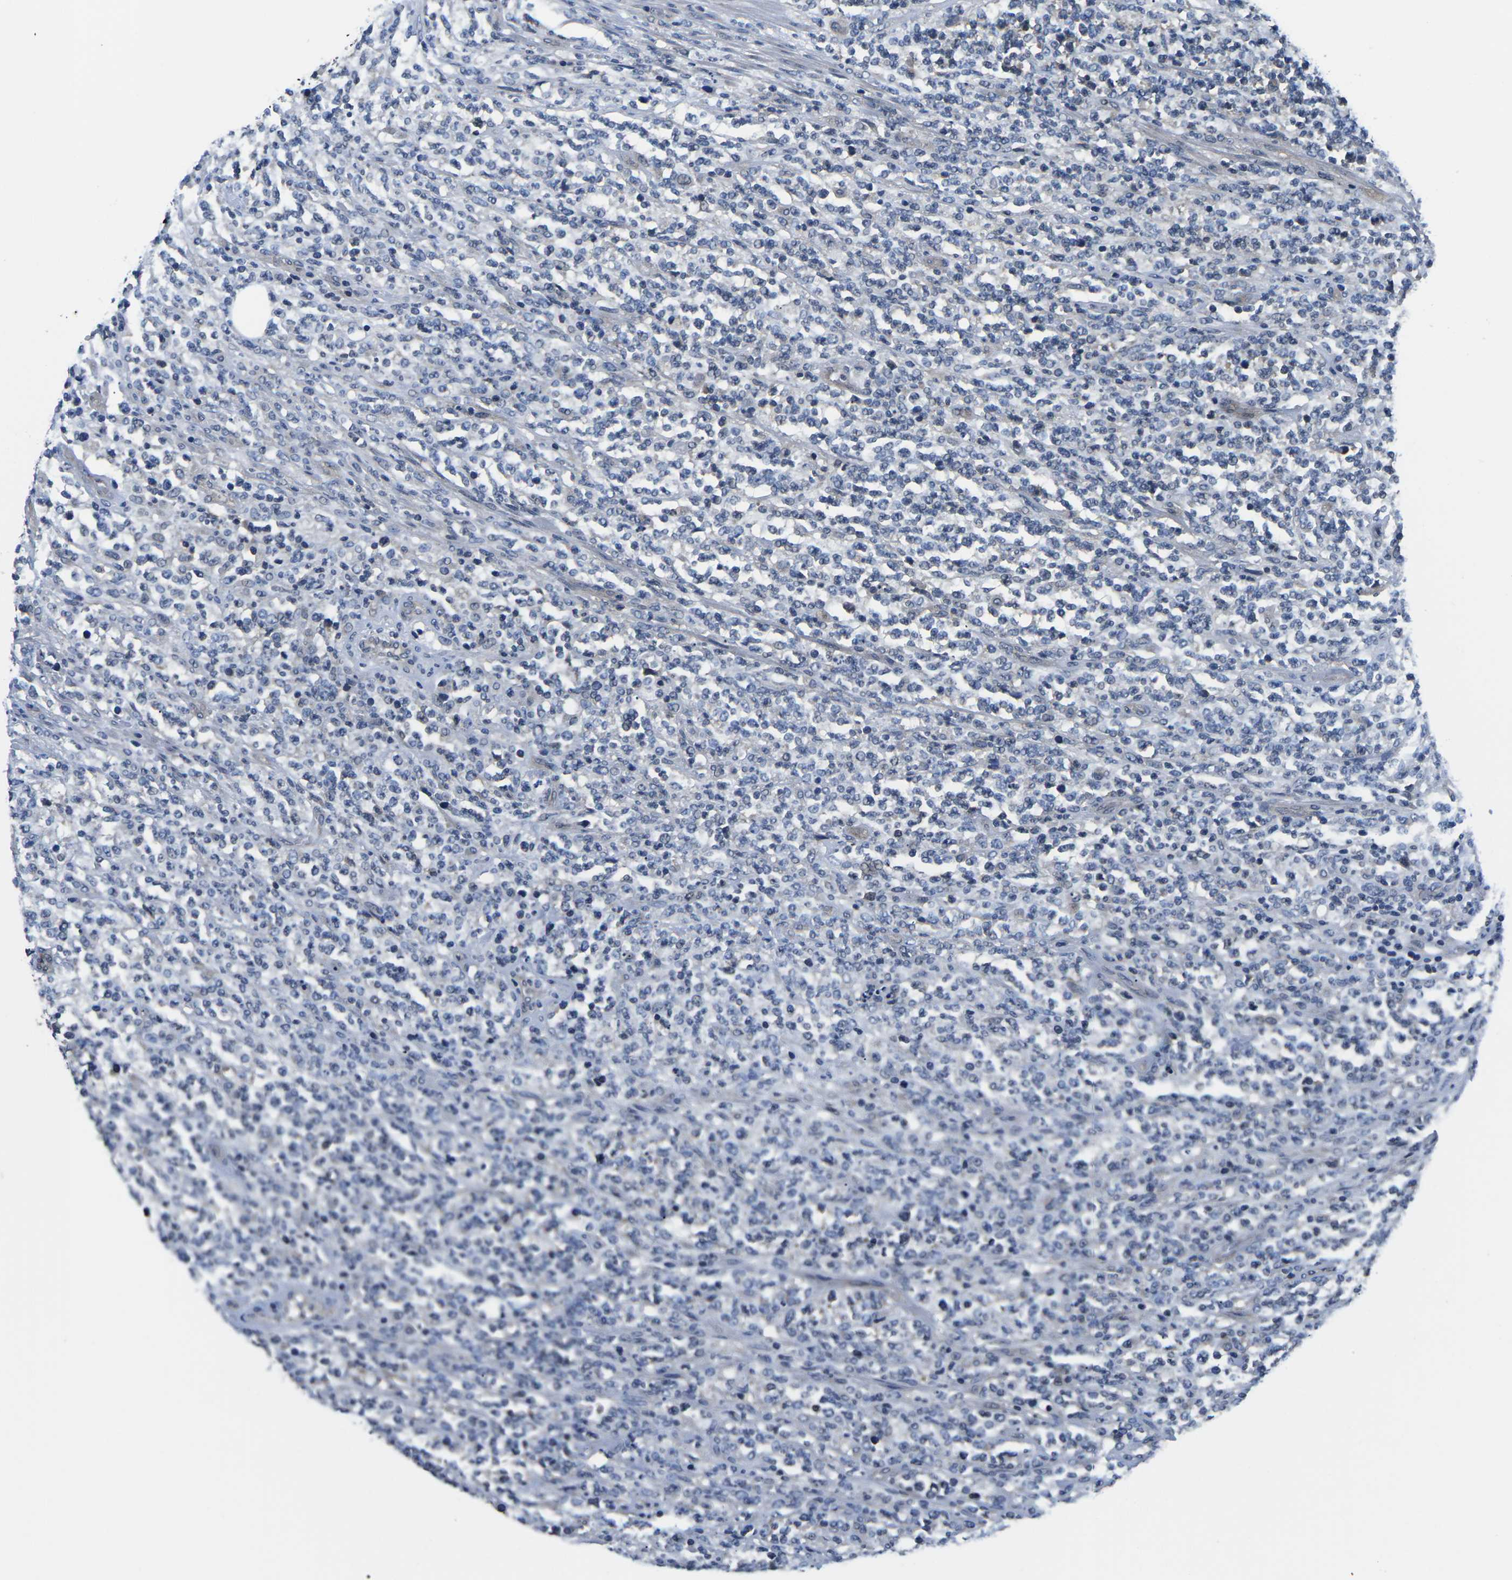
{"staining": {"intensity": "negative", "quantity": "none", "location": "none"}, "tissue": "lymphoma", "cell_type": "Tumor cells", "image_type": "cancer", "snomed": [{"axis": "morphology", "description": "Malignant lymphoma, non-Hodgkin's type, High grade"}, {"axis": "topography", "description": "Soft tissue"}], "caption": "IHC micrograph of lymphoma stained for a protein (brown), which exhibits no staining in tumor cells.", "gene": "GSK3B", "patient": {"sex": "male", "age": 18}}